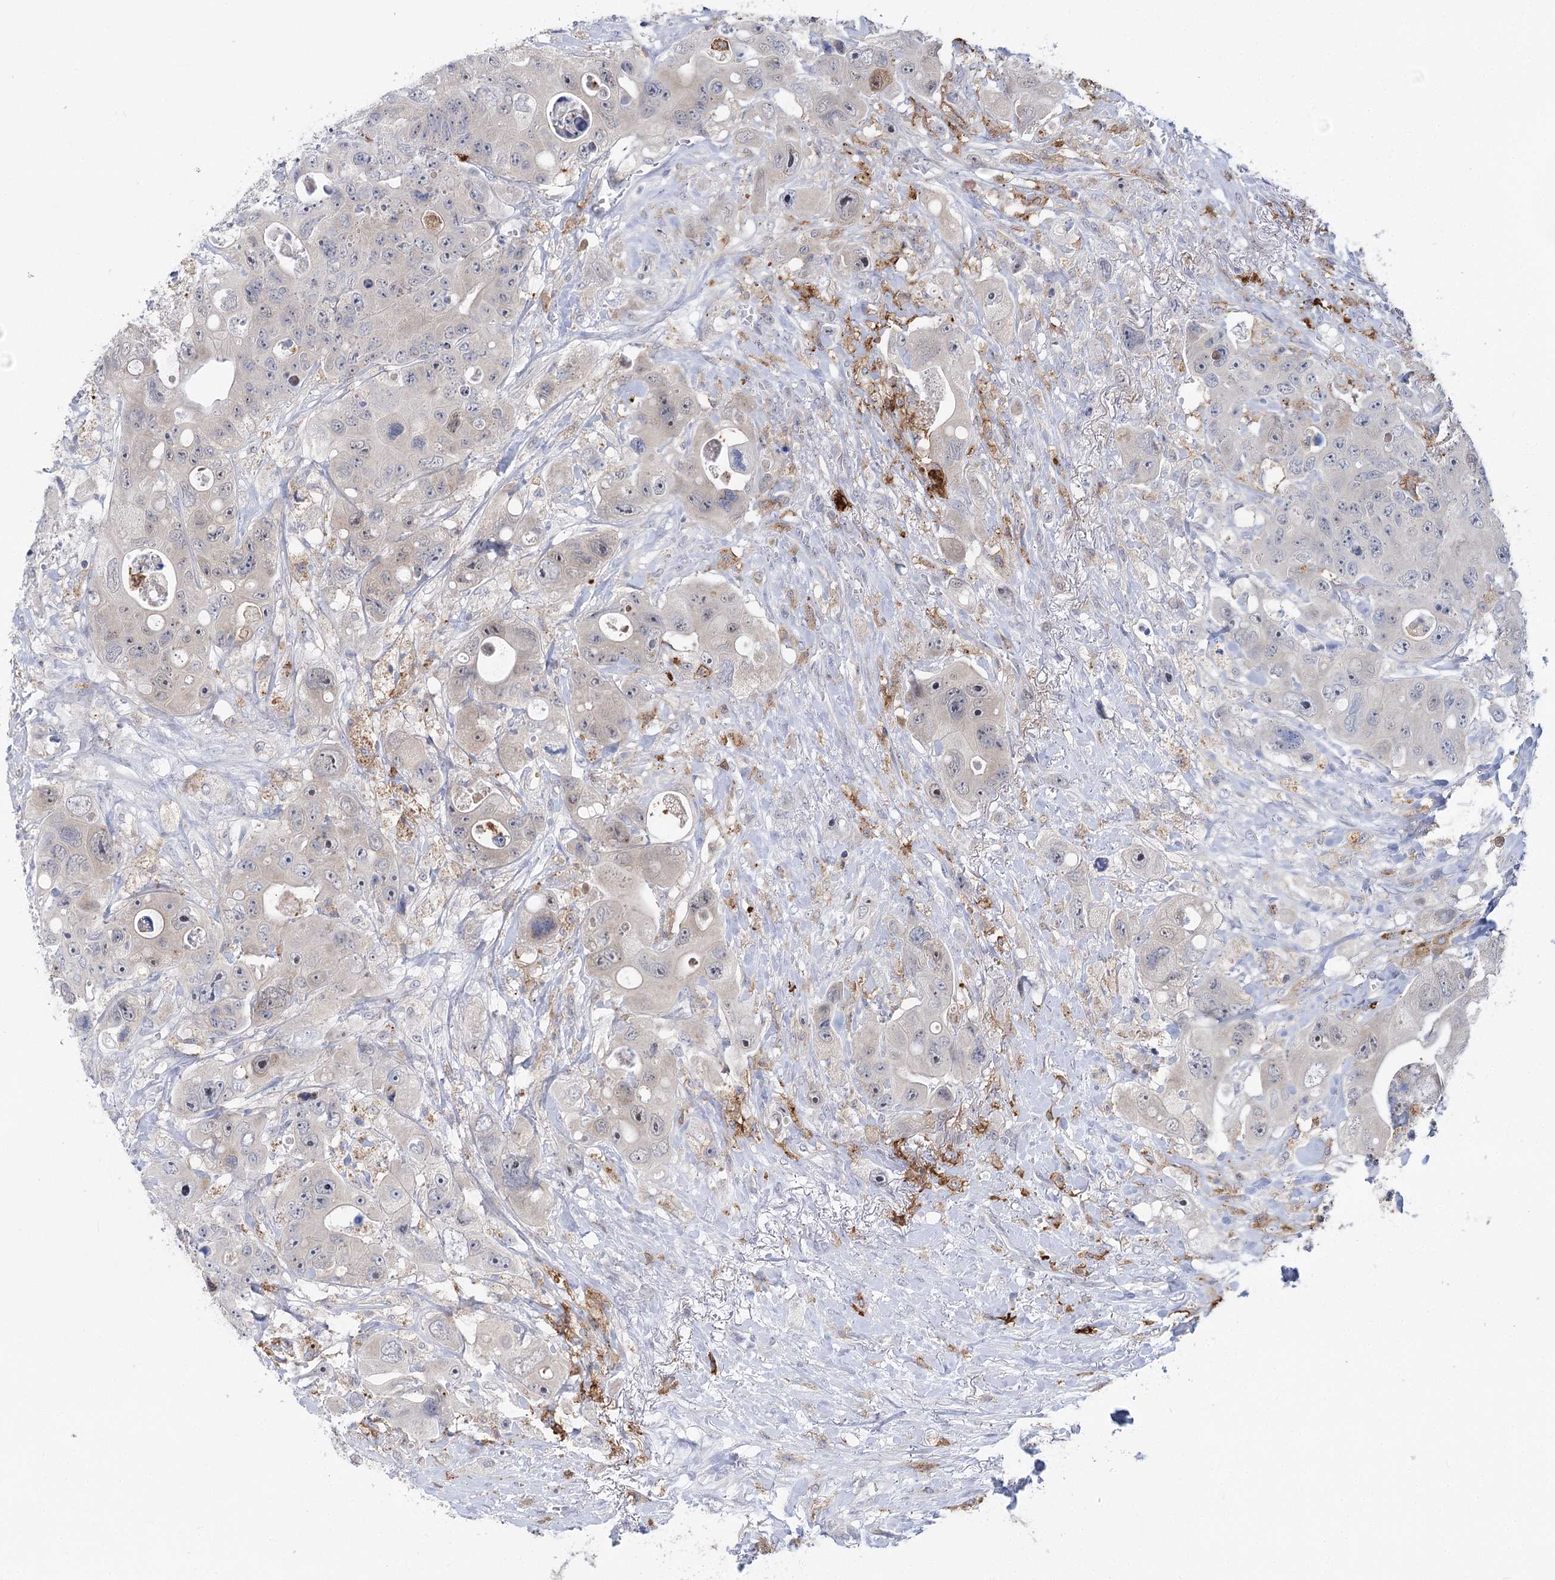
{"staining": {"intensity": "negative", "quantity": "none", "location": "none"}, "tissue": "colorectal cancer", "cell_type": "Tumor cells", "image_type": "cancer", "snomed": [{"axis": "morphology", "description": "Adenocarcinoma, NOS"}, {"axis": "topography", "description": "Colon"}], "caption": "An immunohistochemistry image of colorectal cancer (adenocarcinoma) is shown. There is no staining in tumor cells of colorectal cancer (adenocarcinoma).", "gene": "PIWIL4", "patient": {"sex": "female", "age": 46}}